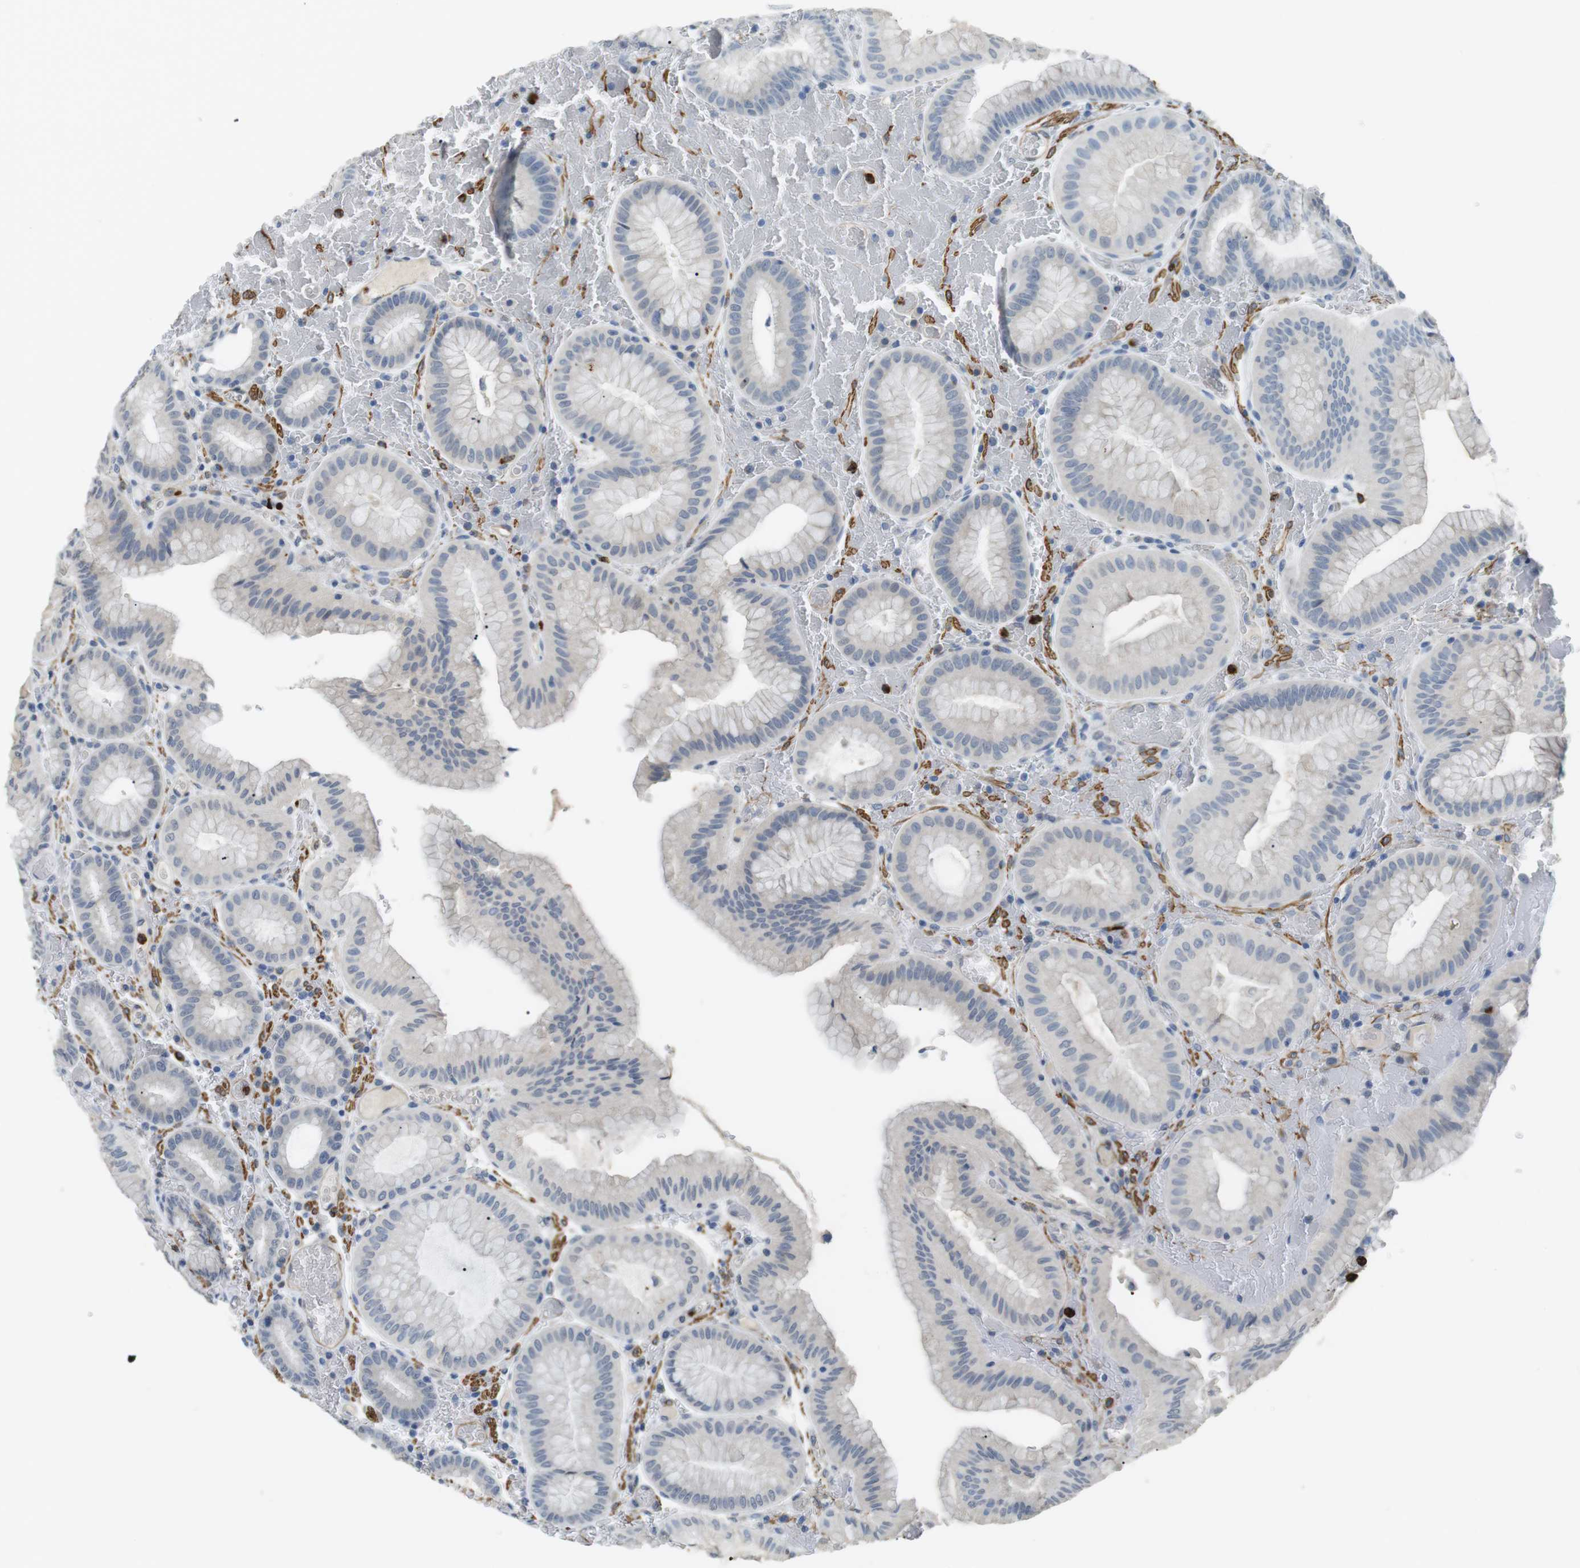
{"staining": {"intensity": "weak", "quantity": "<25%", "location": "cytoplasmic/membranous"}, "tissue": "stomach", "cell_type": "Glandular cells", "image_type": "normal", "snomed": [{"axis": "morphology", "description": "Normal tissue, NOS"}, {"axis": "morphology", "description": "Carcinoid, malignant, NOS"}, {"axis": "topography", "description": "Stomach, upper"}], "caption": "Immunohistochemical staining of benign stomach shows no significant expression in glandular cells. (DAB immunohistochemistry (IHC), high magnification).", "gene": "GZMM", "patient": {"sex": "male", "age": 39}}